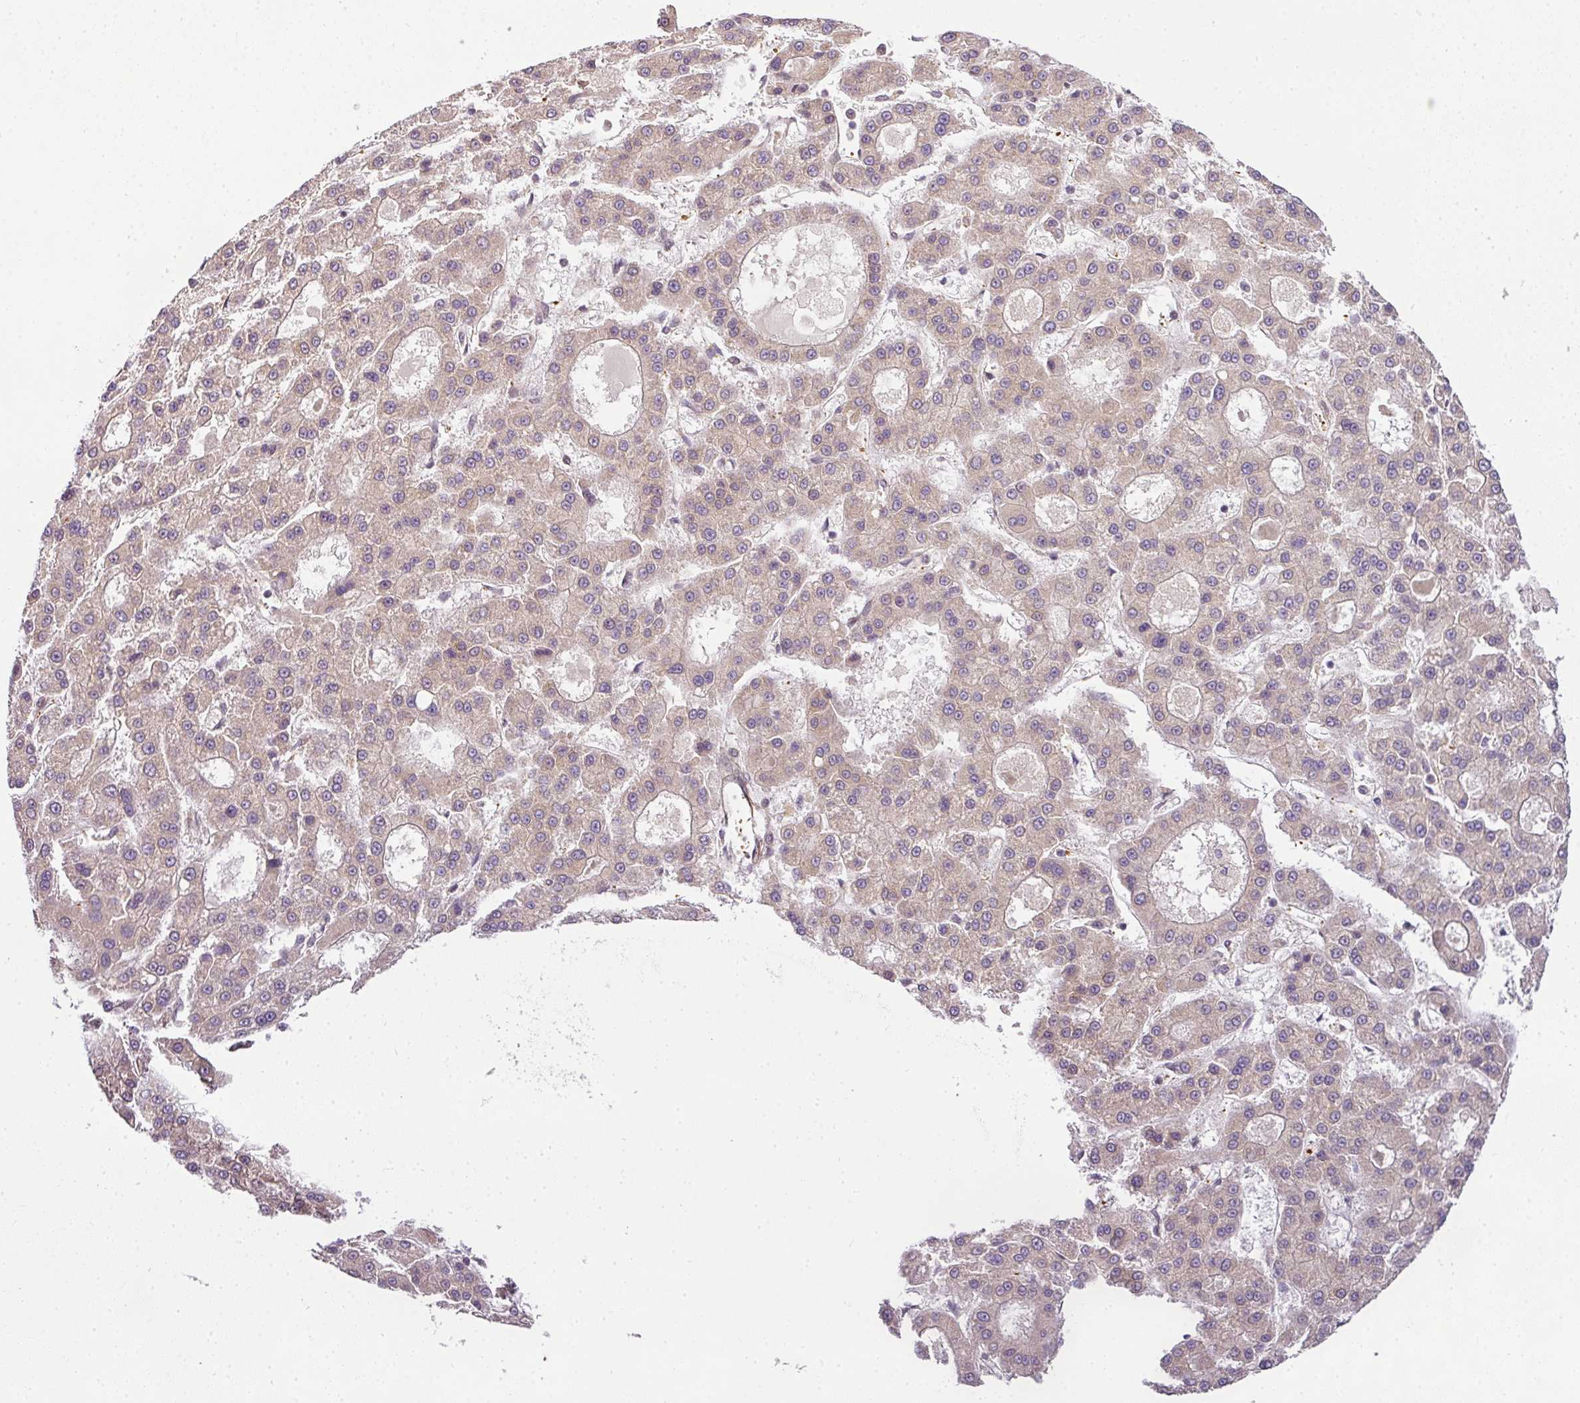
{"staining": {"intensity": "weak", "quantity": "<25%", "location": "cytoplasmic/membranous"}, "tissue": "liver cancer", "cell_type": "Tumor cells", "image_type": "cancer", "snomed": [{"axis": "morphology", "description": "Carcinoma, Hepatocellular, NOS"}, {"axis": "topography", "description": "Liver"}], "caption": "Immunohistochemical staining of liver hepatocellular carcinoma shows no significant staining in tumor cells.", "gene": "C1orf226", "patient": {"sex": "male", "age": 70}}